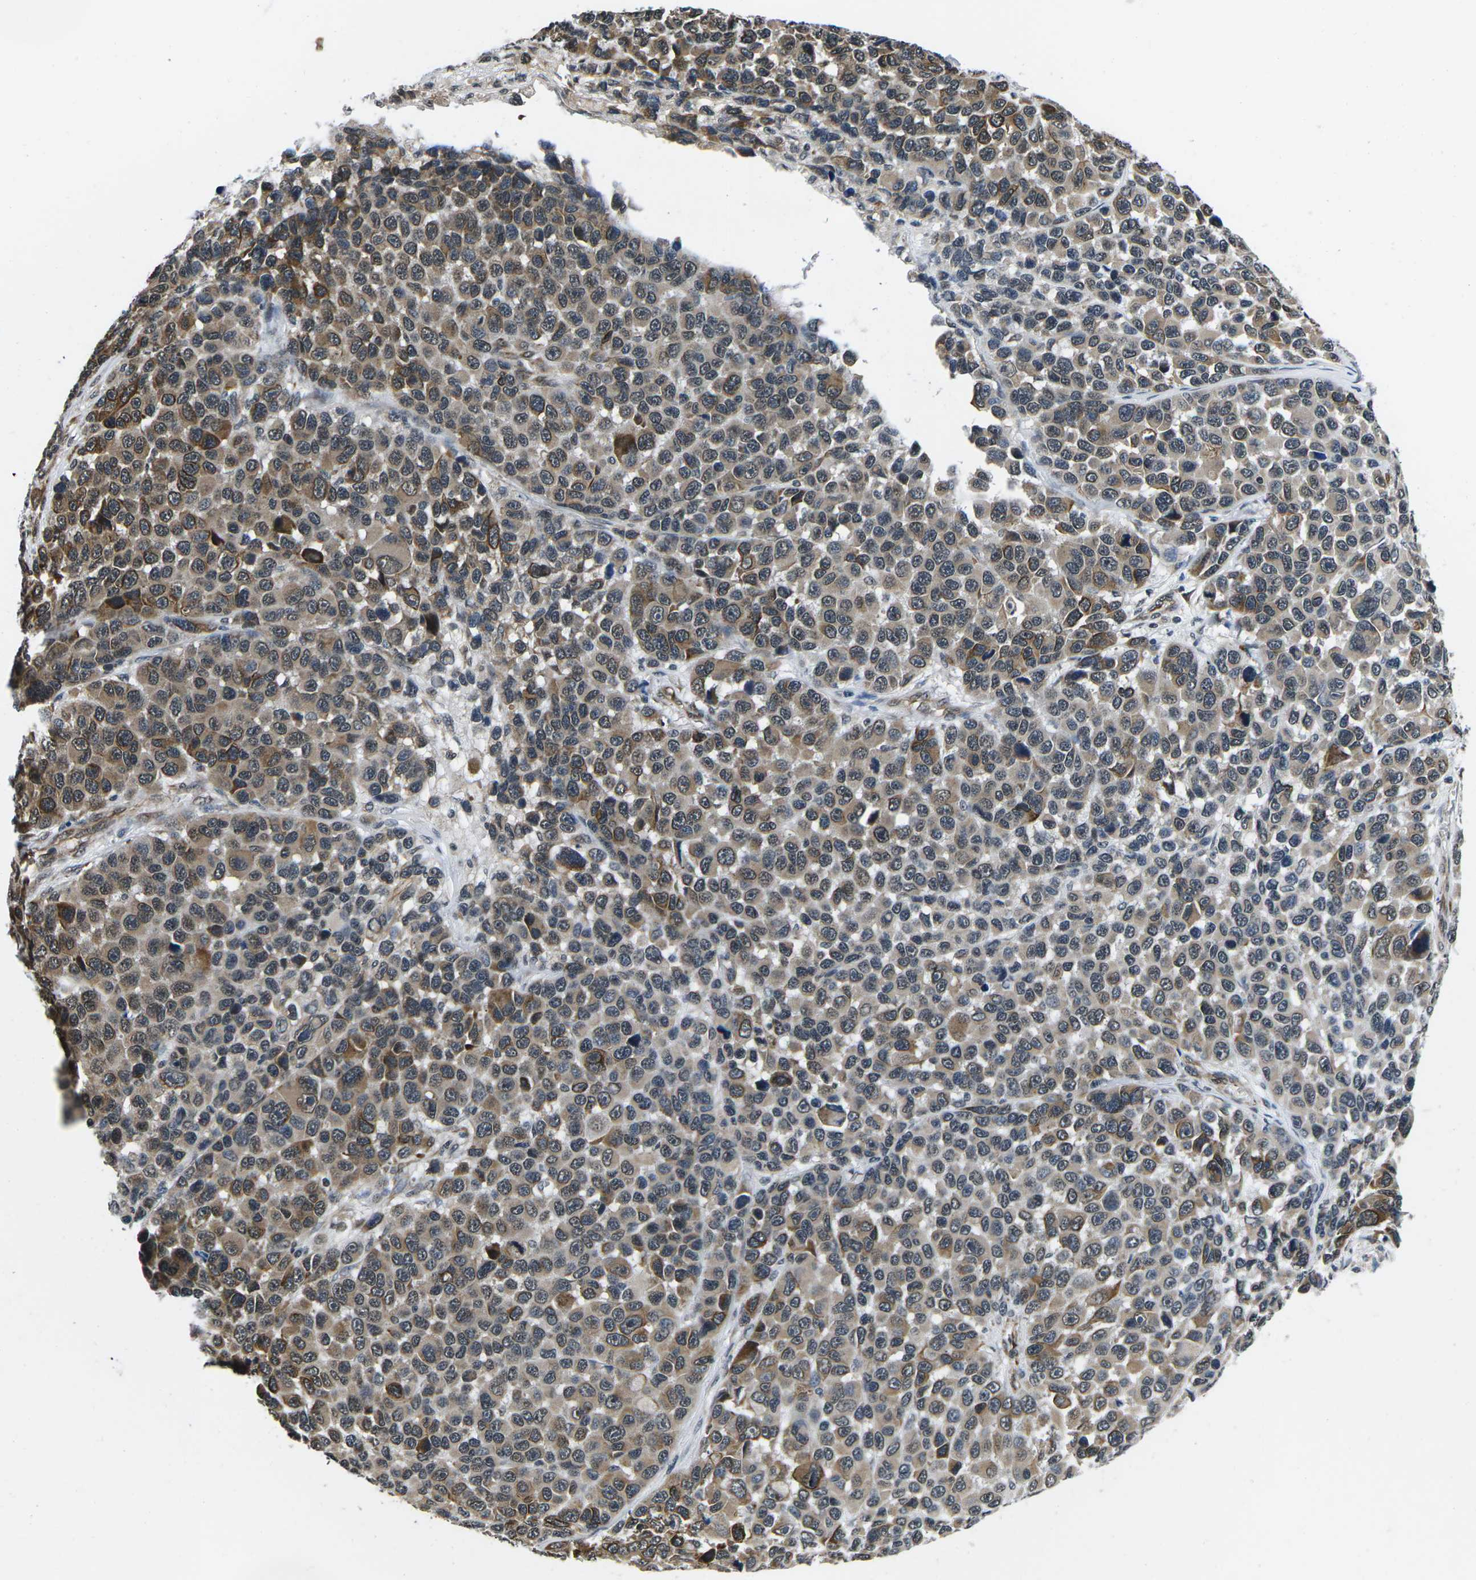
{"staining": {"intensity": "moderate", "quantity": ">75%", "location": "cytoplasmic/membranous"}, "tissue": "melanoma", "cell_type": "Tumor cells", "image_type": "cancer", "snomed": [{"axis": "morphology", "description": "Malignant melanoma, NOS"}, {"axis": "topography", "description": "Skin"}], "caption": "DAB (3,3'-diaminobenzidine) immunohistochemical staining of human malignant melanoma demonstrates moderate cytoplasmic/membranous protein expression in approximately >75% of tumor cells. (brown staining indicates protein expression, while blue staining denotes nuclei).", "gene": "CCNE1", "patient": {"sex": "male", "age": 53}}